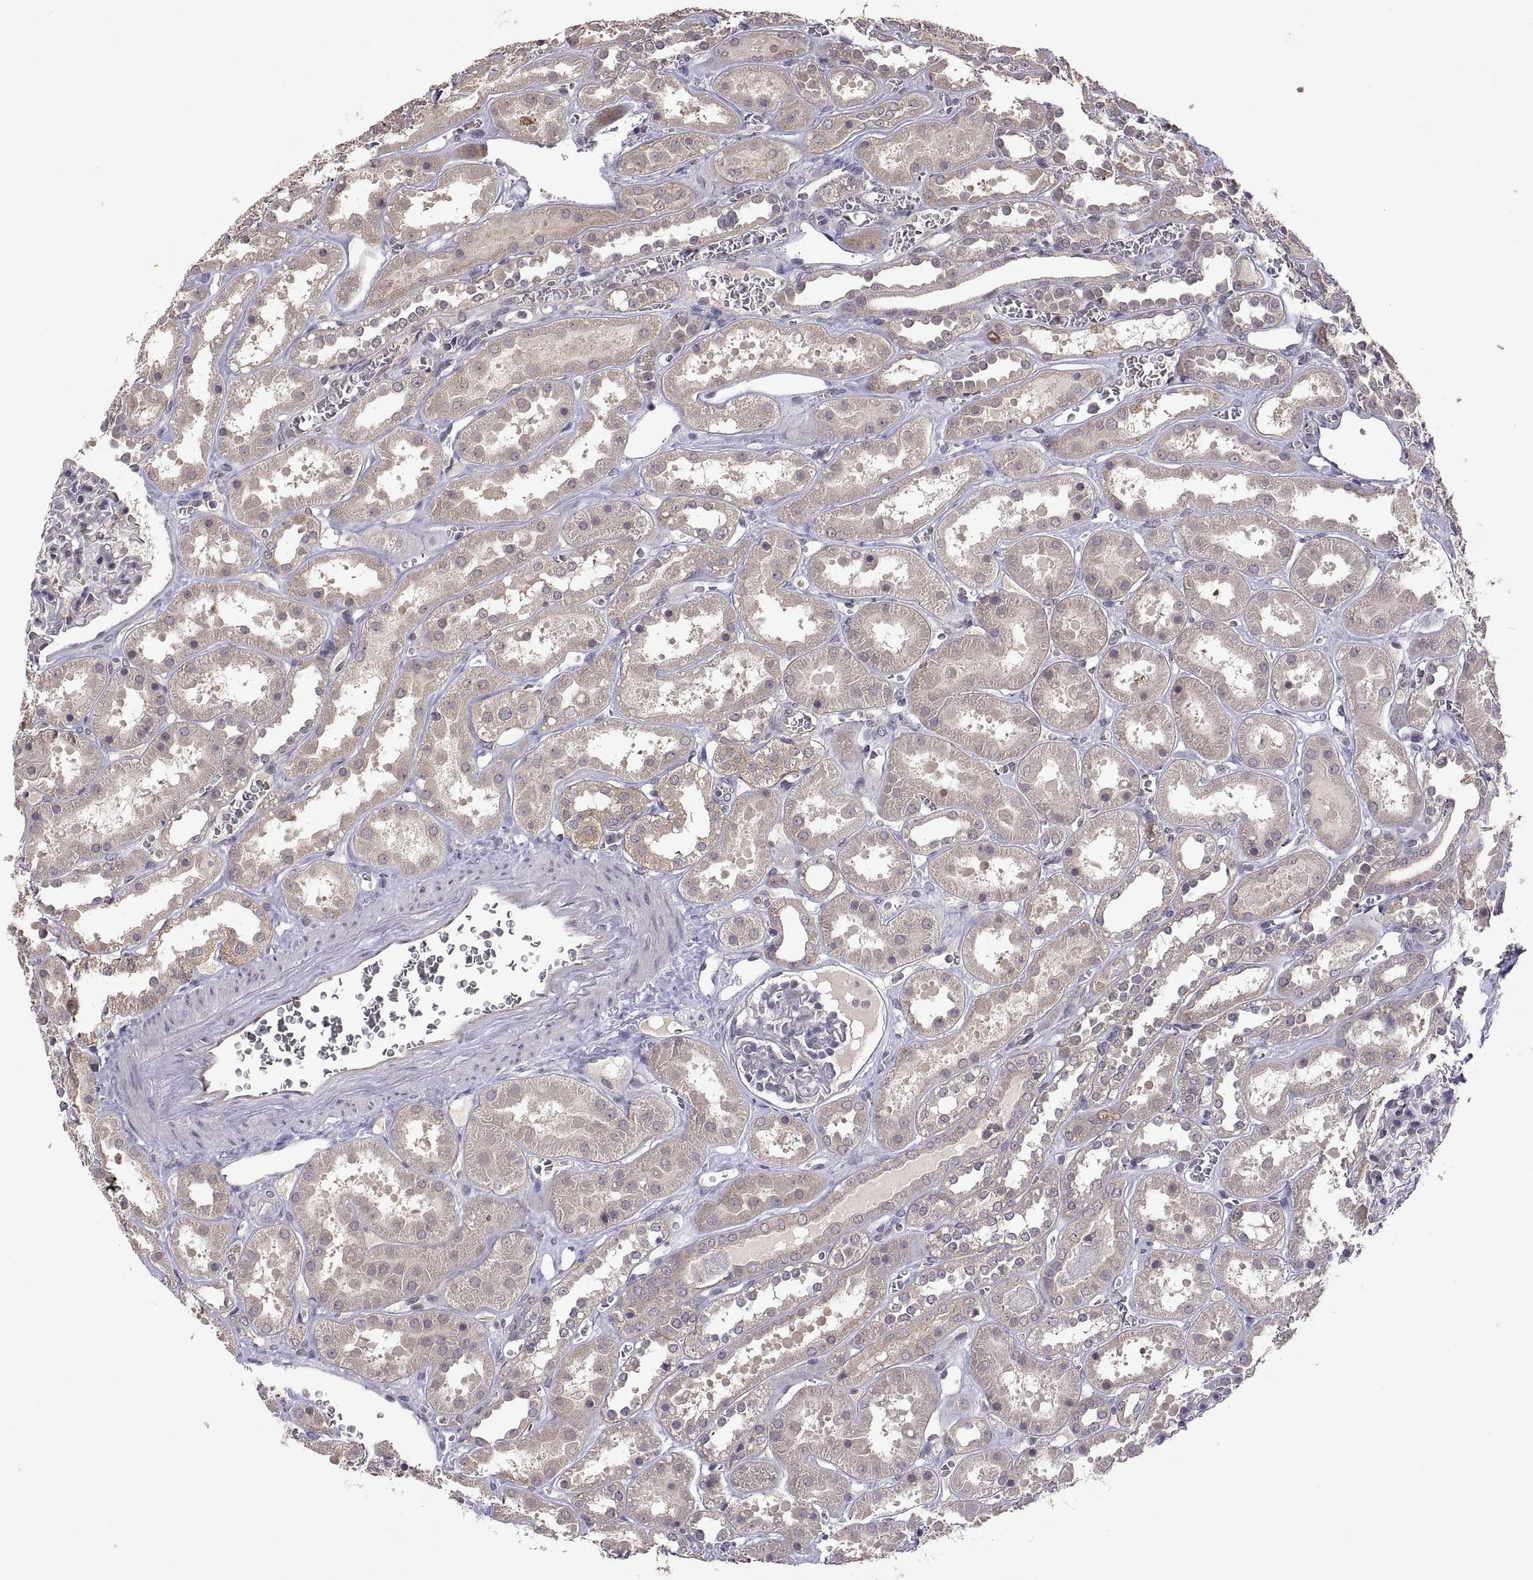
{"staining": {"intensity": "negative", "quantity": "none", "location": "none"}, "tissue": "kidney", "cell_type": "Cells in glomeruli", "image_type": "normal", "snomed": [{"axis": "morphology", "description": "Normal tissue, NOS"}, {"axis": "topography", "description": "Kidney"}], "caption": "Immunohistochemical staining of normal kidney demonstrates no significant staining in cells in glomeruli. (DAB (3,3'-diaminobenzidine) immunohistochemistry (IHC), high magnification).", "gene": "LAMA1", "patient": {"sex": "female", "age": 41}}